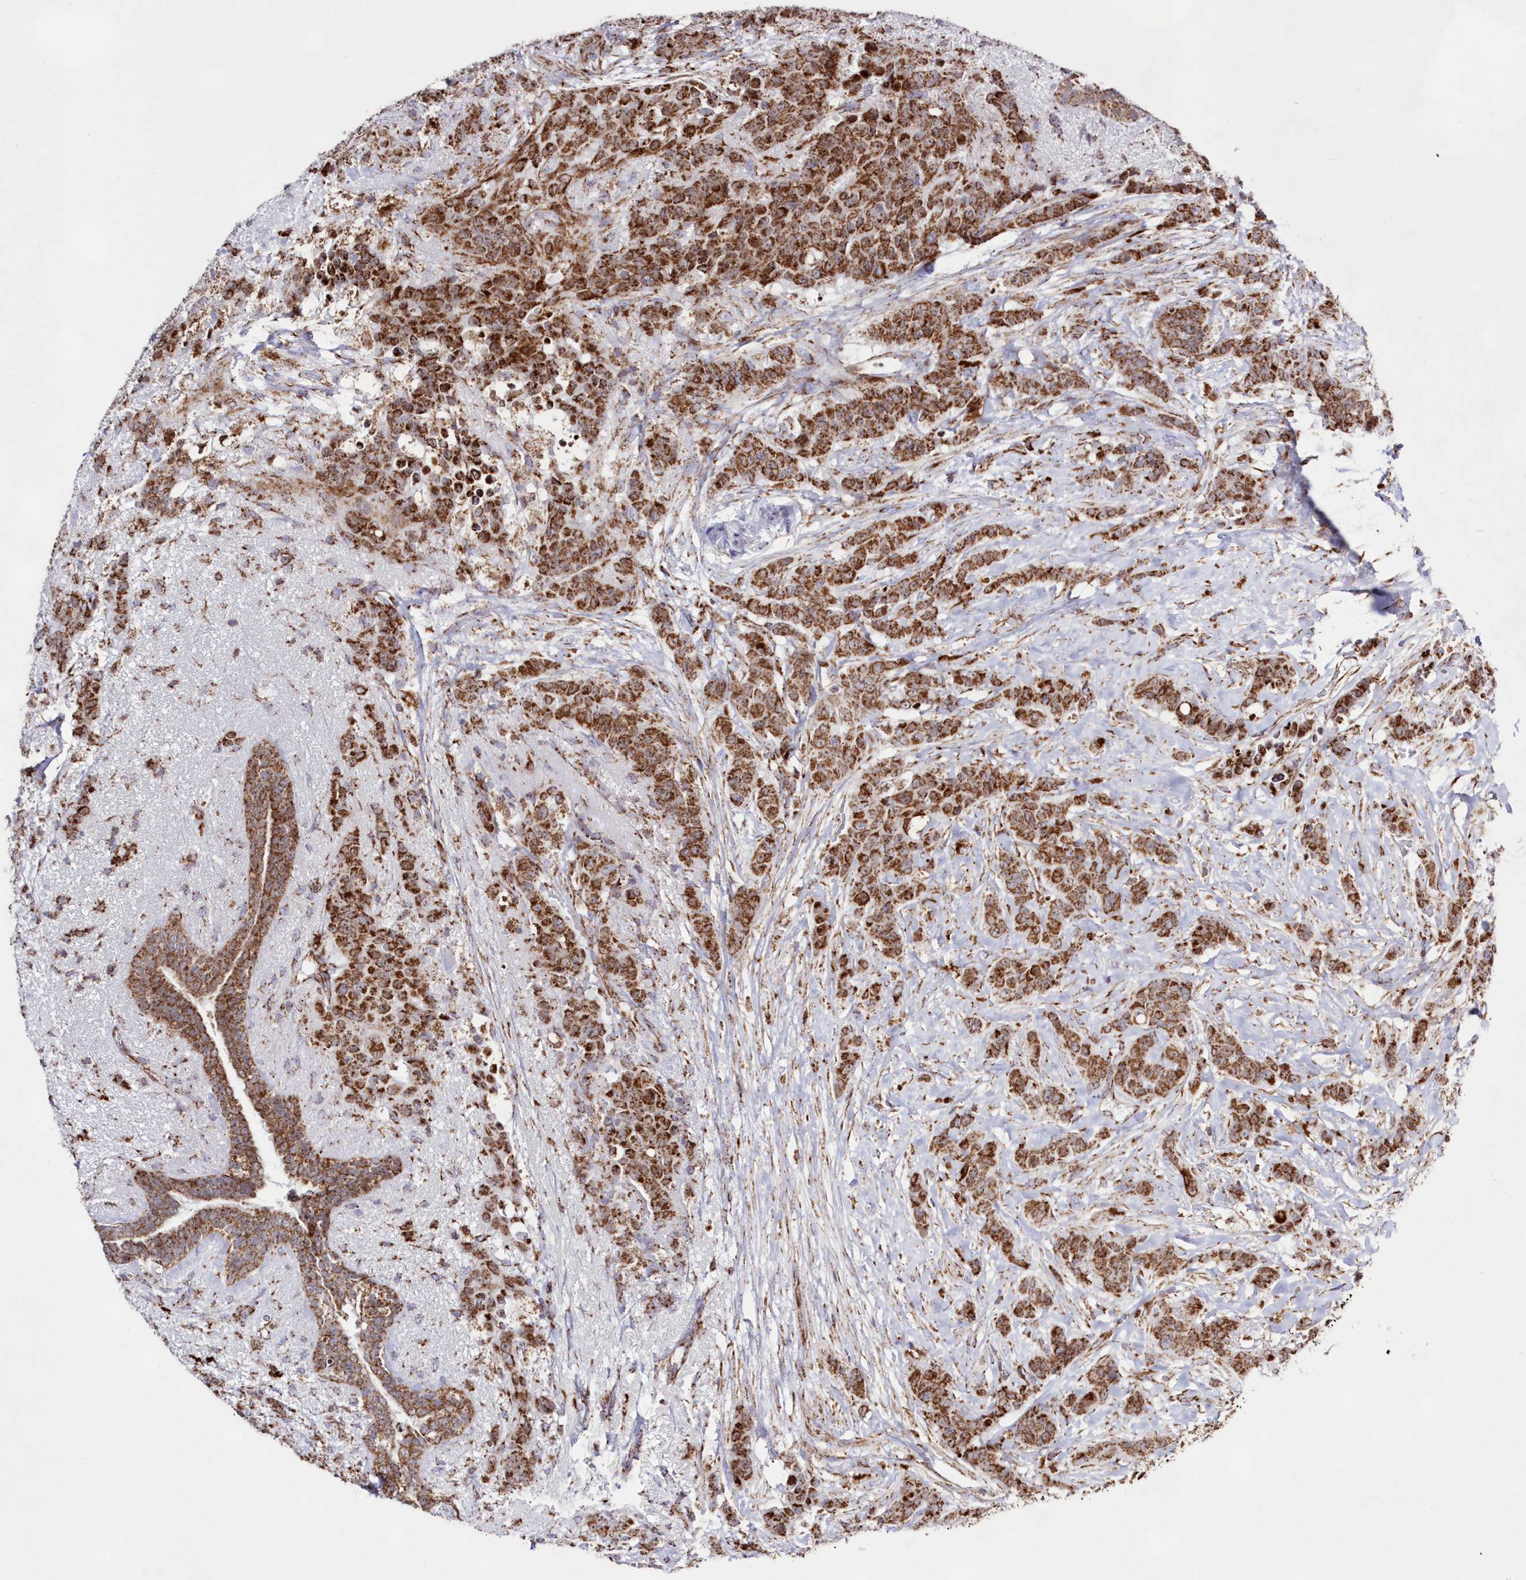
{"staining": {"intensity": "moderate", "quantity": ">75%", "location": "cytoplasmic/membranous"}, "tissue": "breast cancer", "cell_type": "Tumor cells", "image_type": "cancer", "snomed": [{"axis": "morphology", "description": "Duct carcinoma"}, {"axis": "topography", "description": "Breast"}], "caption": "Breast cancer (intraductal carcinoma) tissue shows moderate cytoplasmic/membranous positivity in approximately >75% of tumor cells, visualized by immunohistochemistry.", "gene": "HADHB", "patient": {"sex": "female", "age": 40}}